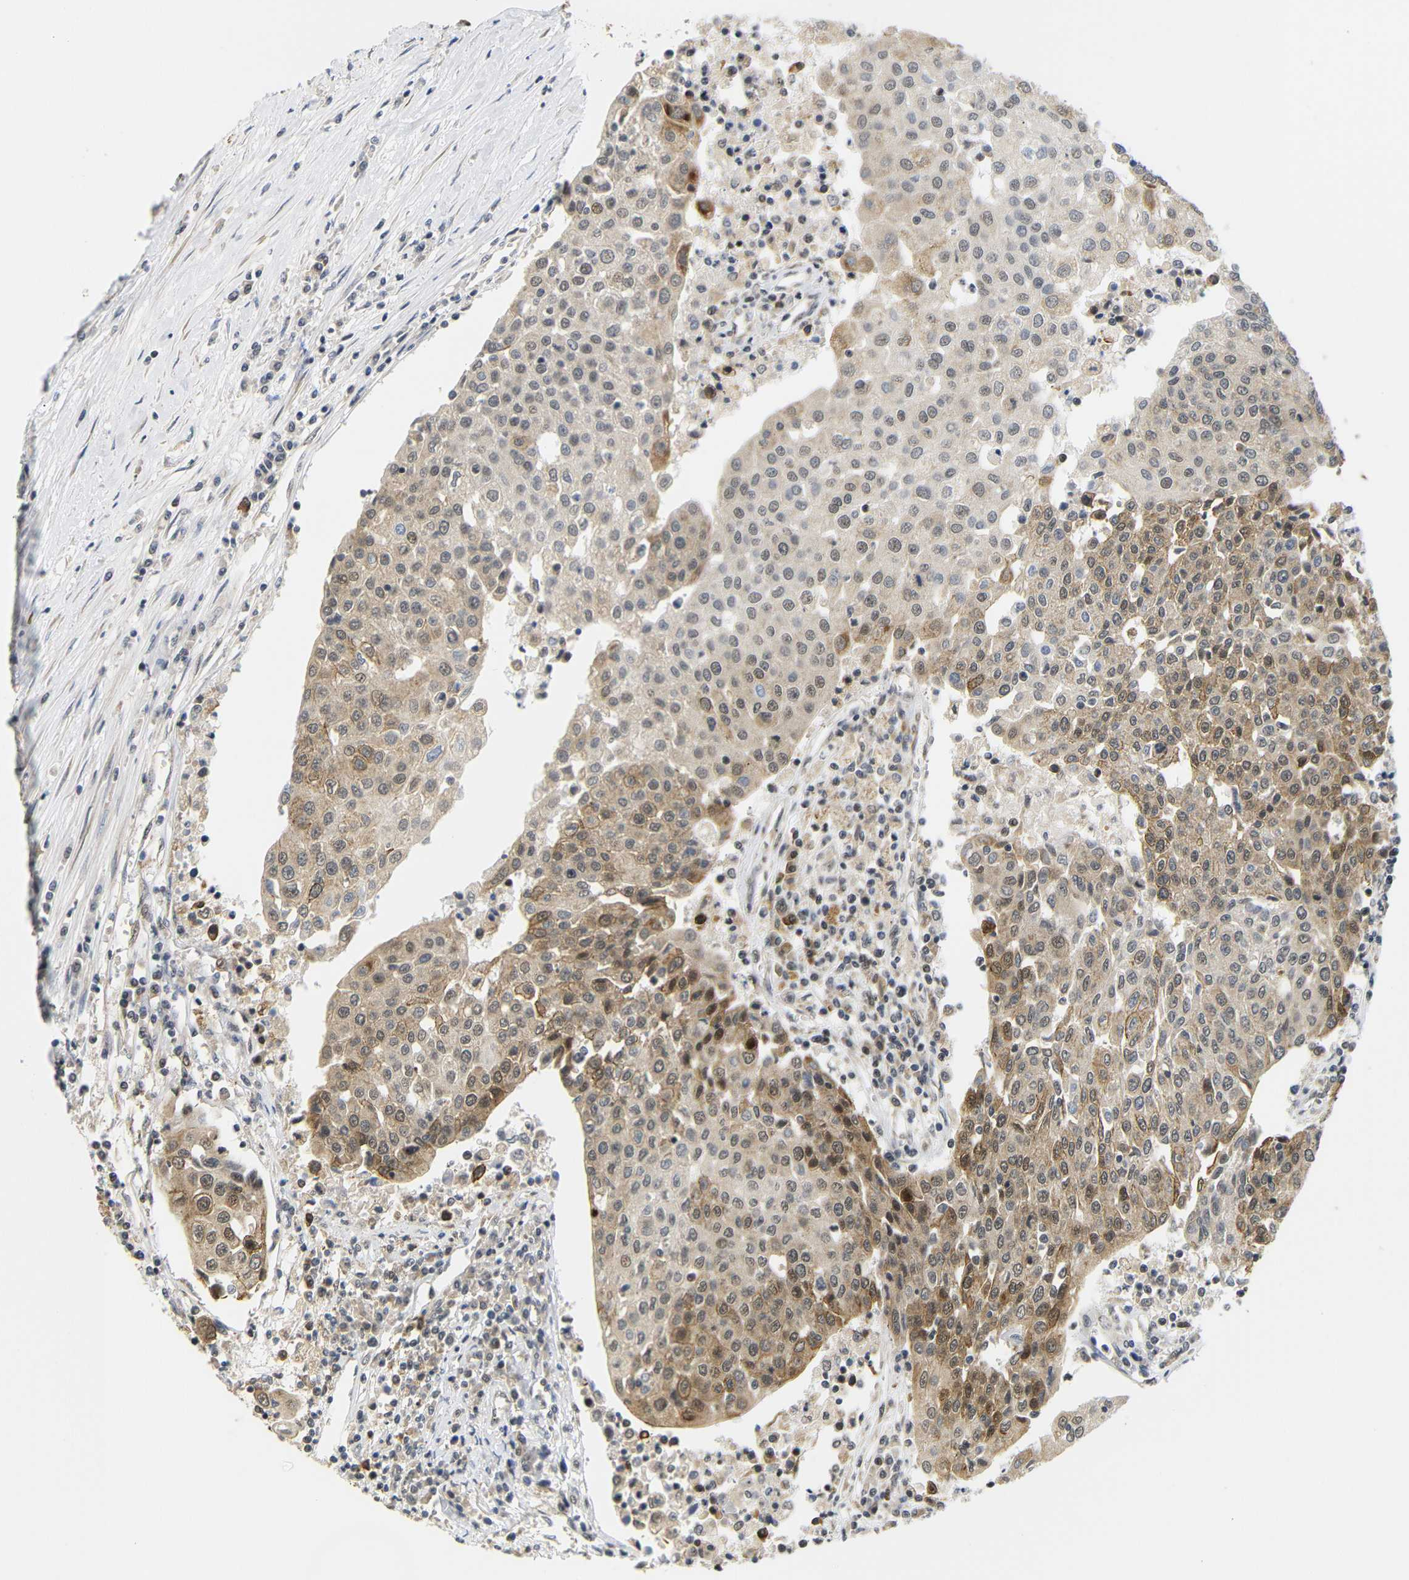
{"staining": {"intensity": "strong", "quantity": ">75%", "location": "cytoplasmic/membranous,nuclear"}, "tissue": "urothelial cancer", "cell_type": "Tumor cells", "image_type": "cancer", "snomed": [{"axis": "morphology", "description": "Urothelial carcinoma, High grade"}, {"axis": "topography", "description": "Urinary bladder"}], "caption": "Brown immunohistochemical staining in urothelial carcinoma (high-grade) exhibits strong cytoplasmic/membranous and nuclear positivity in approximately >75% of tumor cells.", "gene": "GJA5", "patient": {"sex": "female", "age": 85}}